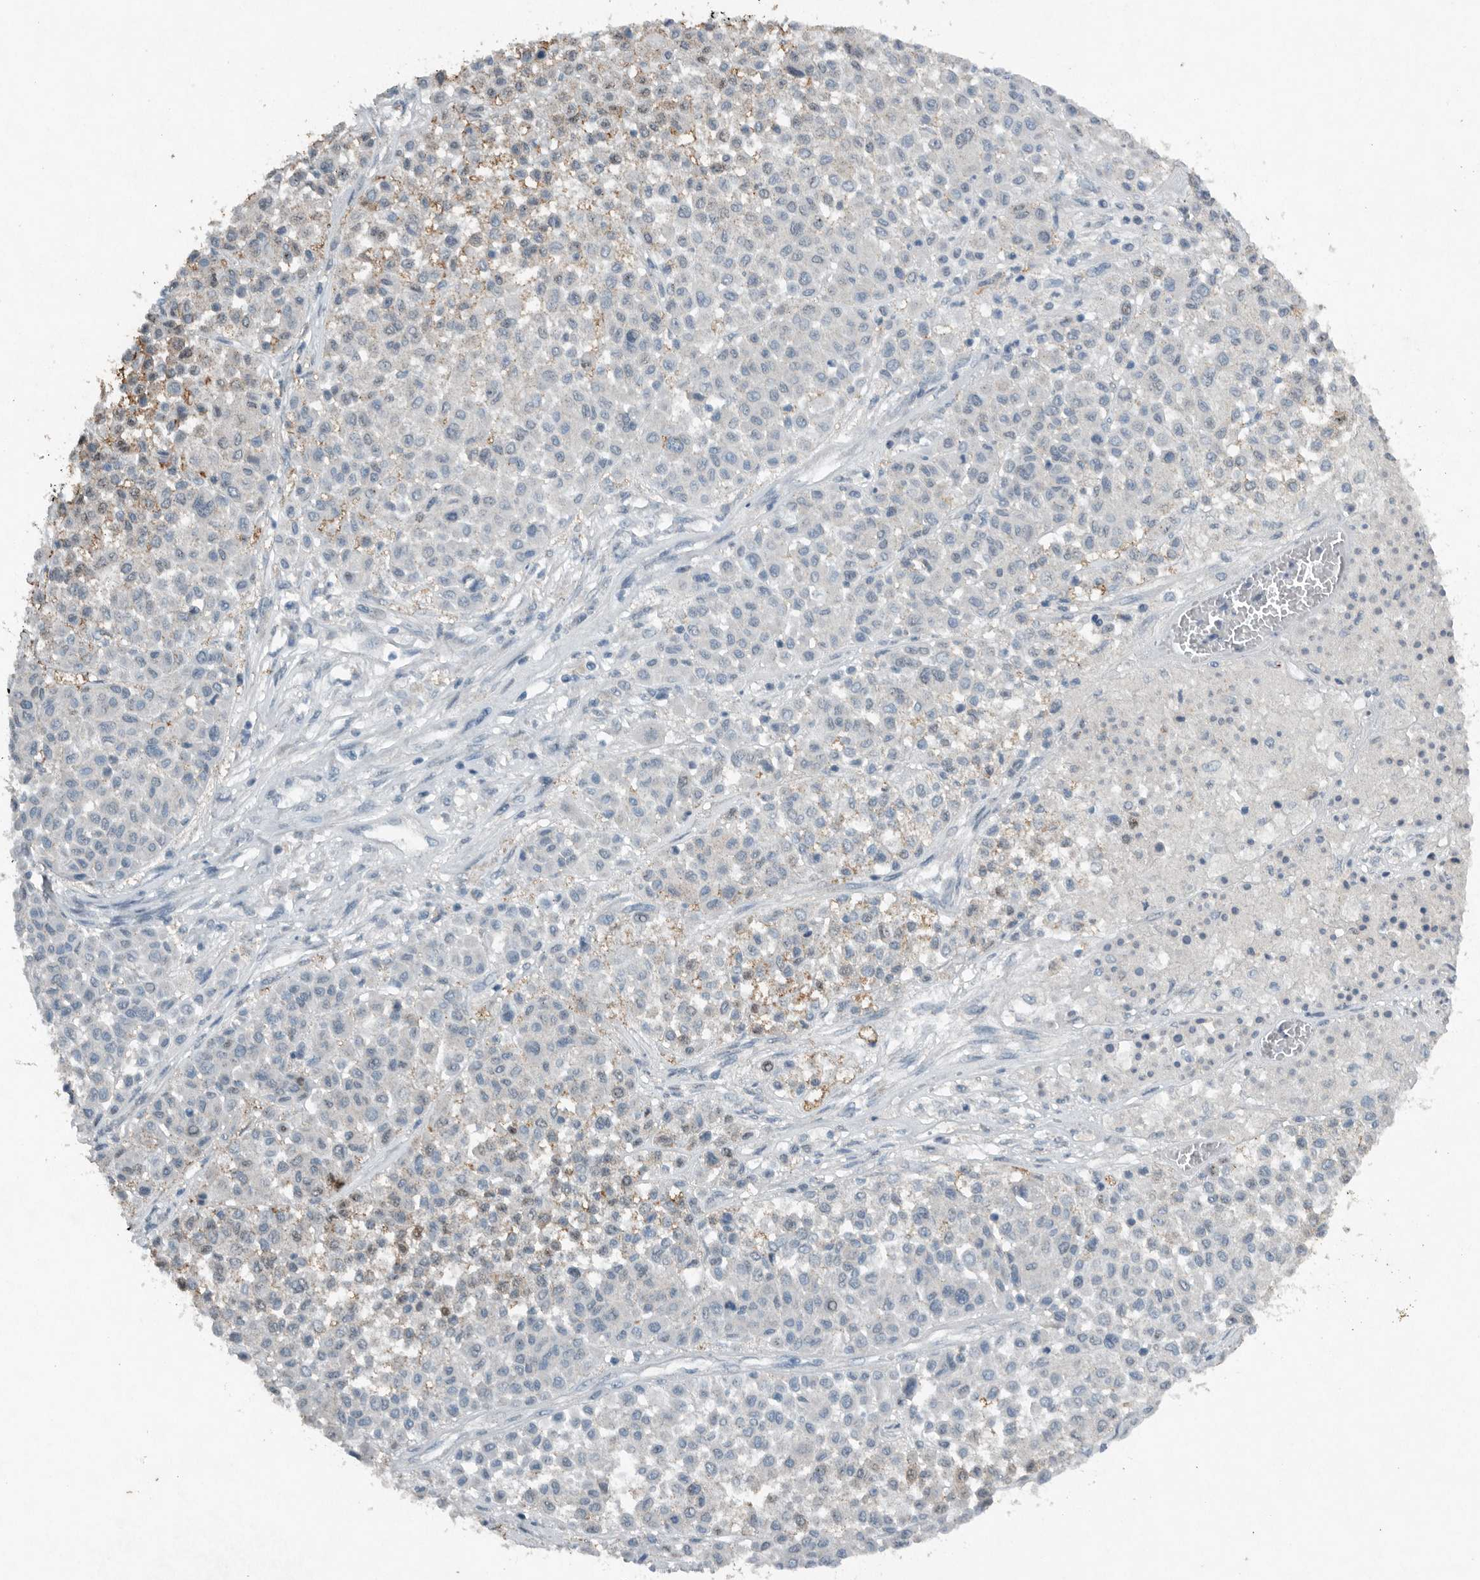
{"staining": {"intensity": "negative", "quantity": "none", "location": "none"}, "tissue": "melanoma", "cell_type": "Tumor cells", "image_type": "cancer", "snomed": [{"axis": "morphology", "description": "Malignant melanoma, Metastatic site"}, {"axis": "topography", "description": "Soft tissue"}], "caption": "Immunohistochemical staining of human melanoma demonstrates no significant positivity in tumor cells.", "gene": "IL20", "patient": {"sex": "male", "age": 41}}